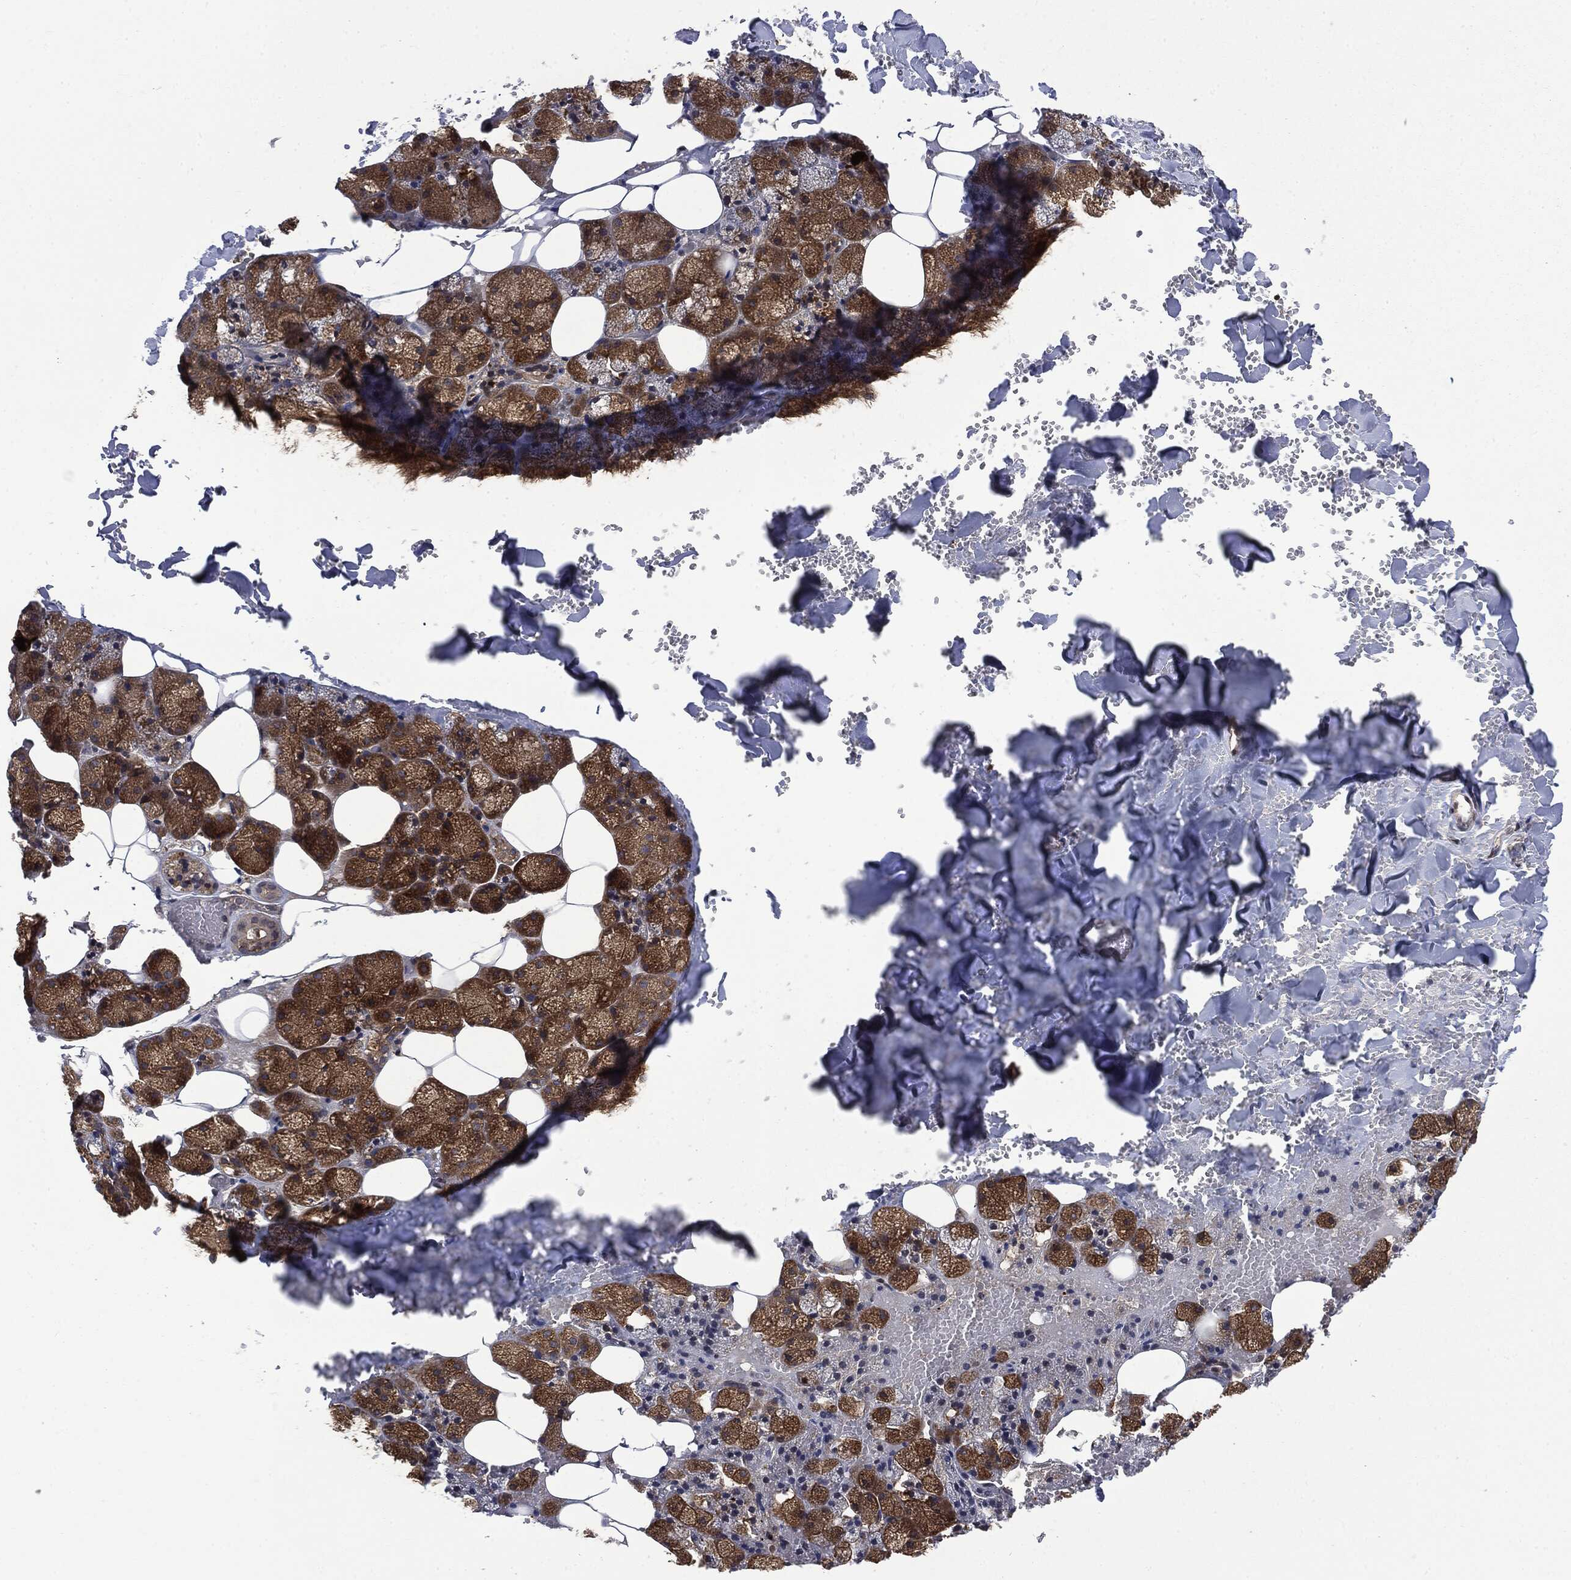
{"staining": {"intensity": "moderate", "quantity": ">75%", "location": "cytoplasmic/membranous"}, "tissue": "salivary gland", "cell_type": "Glandular cells", "image_type": "normal", "snomed": [{"axis": "morphology", "description": "Normal tissue, NOS"}, {"axis": "topography", "description": "Salivary gland"}], "caption": "Glandular cells show medium levels of moderate cytoplasmic/membranous expression in about >75% of cells in benign human salivary gland. (brown staining indicates protein expression, while blue staining denotes nuclei).", "gene": "SNX5", "patient": {"sex": "male", "age": 38}}